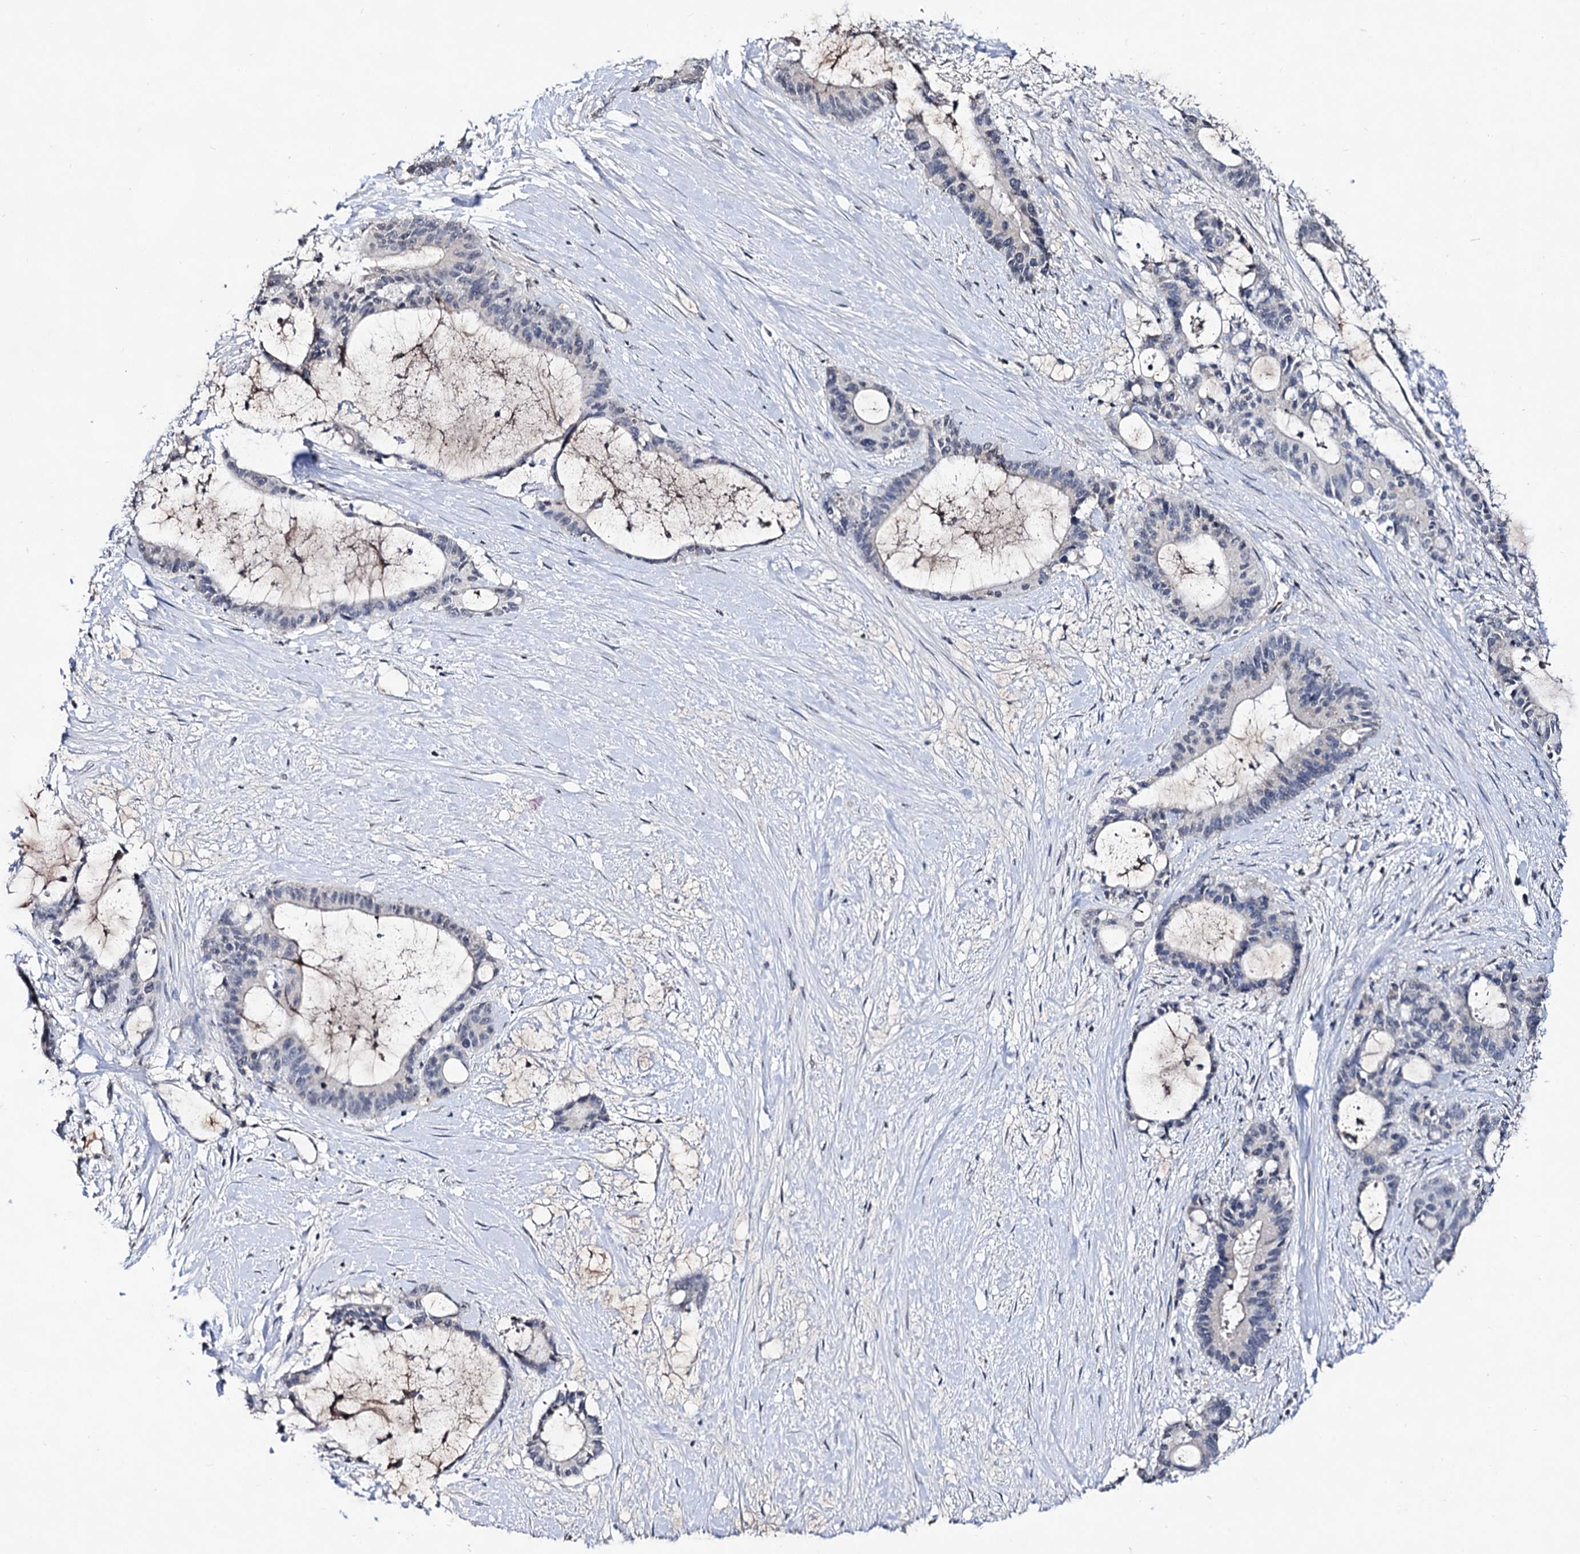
{"staining": {"intensity": "negative", "quantity": "none", "location": "none"}, "tissue": "liver cancer", "cell_type": "Tumor cells", "image_type": "cancer", "snomed": [{"axis": "morphology", "description": "Normal tissue, NOS"}, {"axis": "morphology", "description": "Cholangiocarcinoma"}, {"axis": "topography", "description": "Liver"}, {"axis": "topography", "description": "Peripheral nerve tissue"}], "caption": "DAB immunohistochemical staining of human liver cancer (cholangiocarcinoma) reveals no significant positivity in tumor cells.", "gene": "PLIN1", "patient": {"sex": "female", "age": 73}}